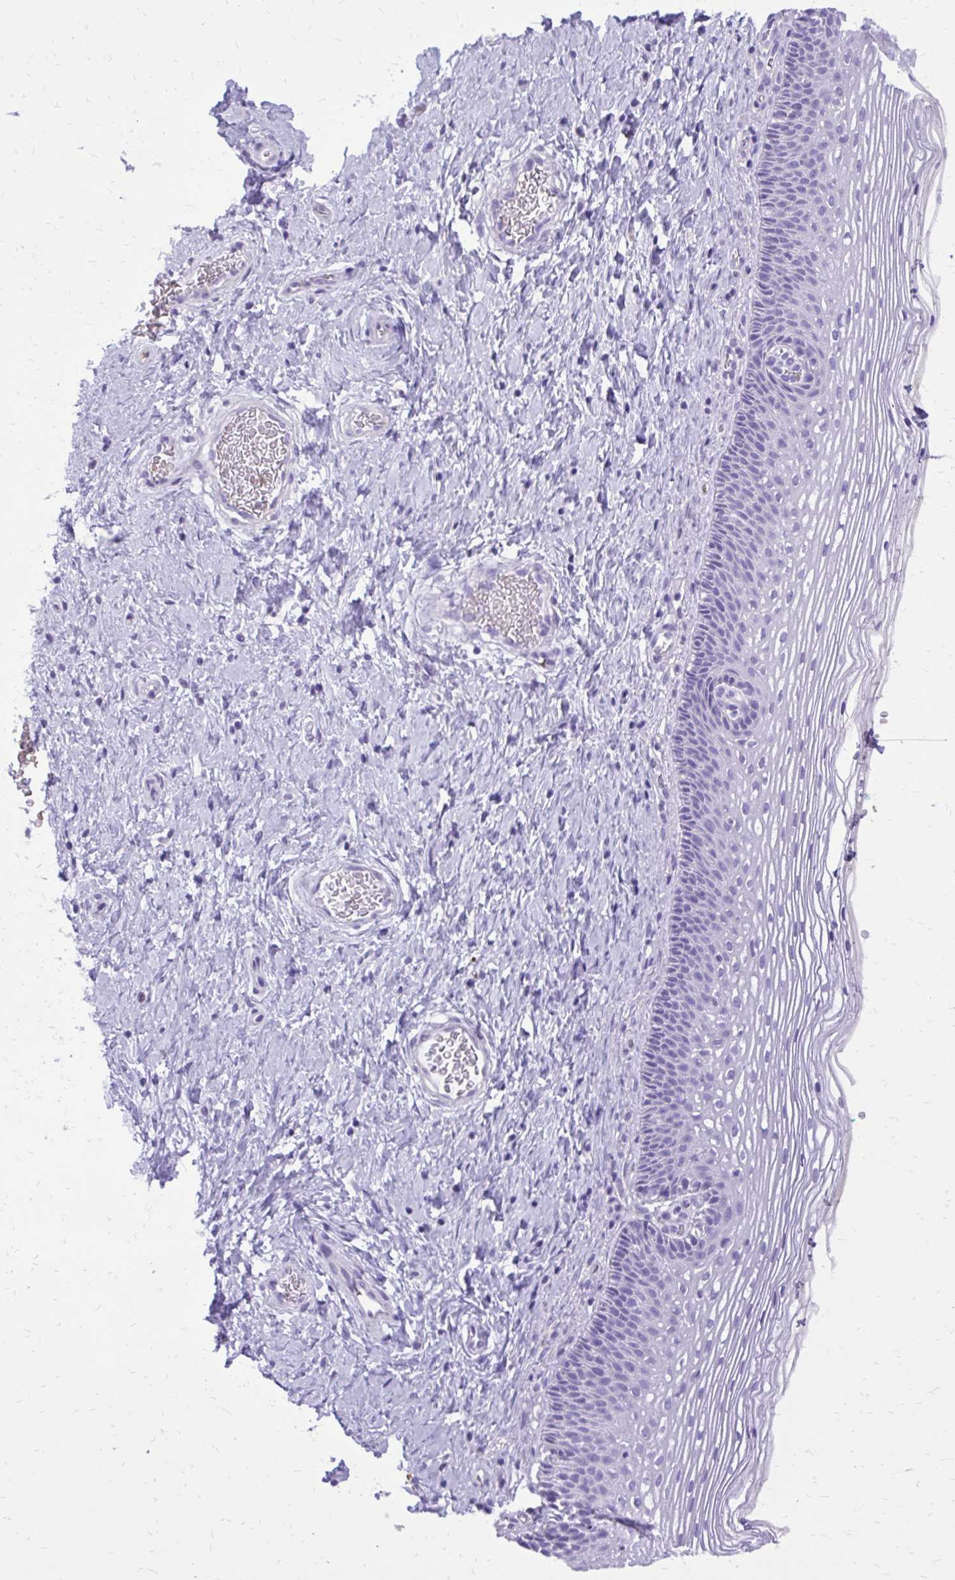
{"staining": {"intensity": "negative", "quantity": "none", "location": "none"}, "tissue": "cervix", "cell_type": "Glandular cells", "image_type": "normal", "snomed": [{"axis": "morphology", "description": "Normal tissue, NOS"}, {"axis": "topography", "description": "Cervix"}], "caption": "Immunohistochemical staining of benign cervix reveals no significant positivity in glandular cells.", "gene": "CAT", "patient": {"sex": "female", "age": 34}}